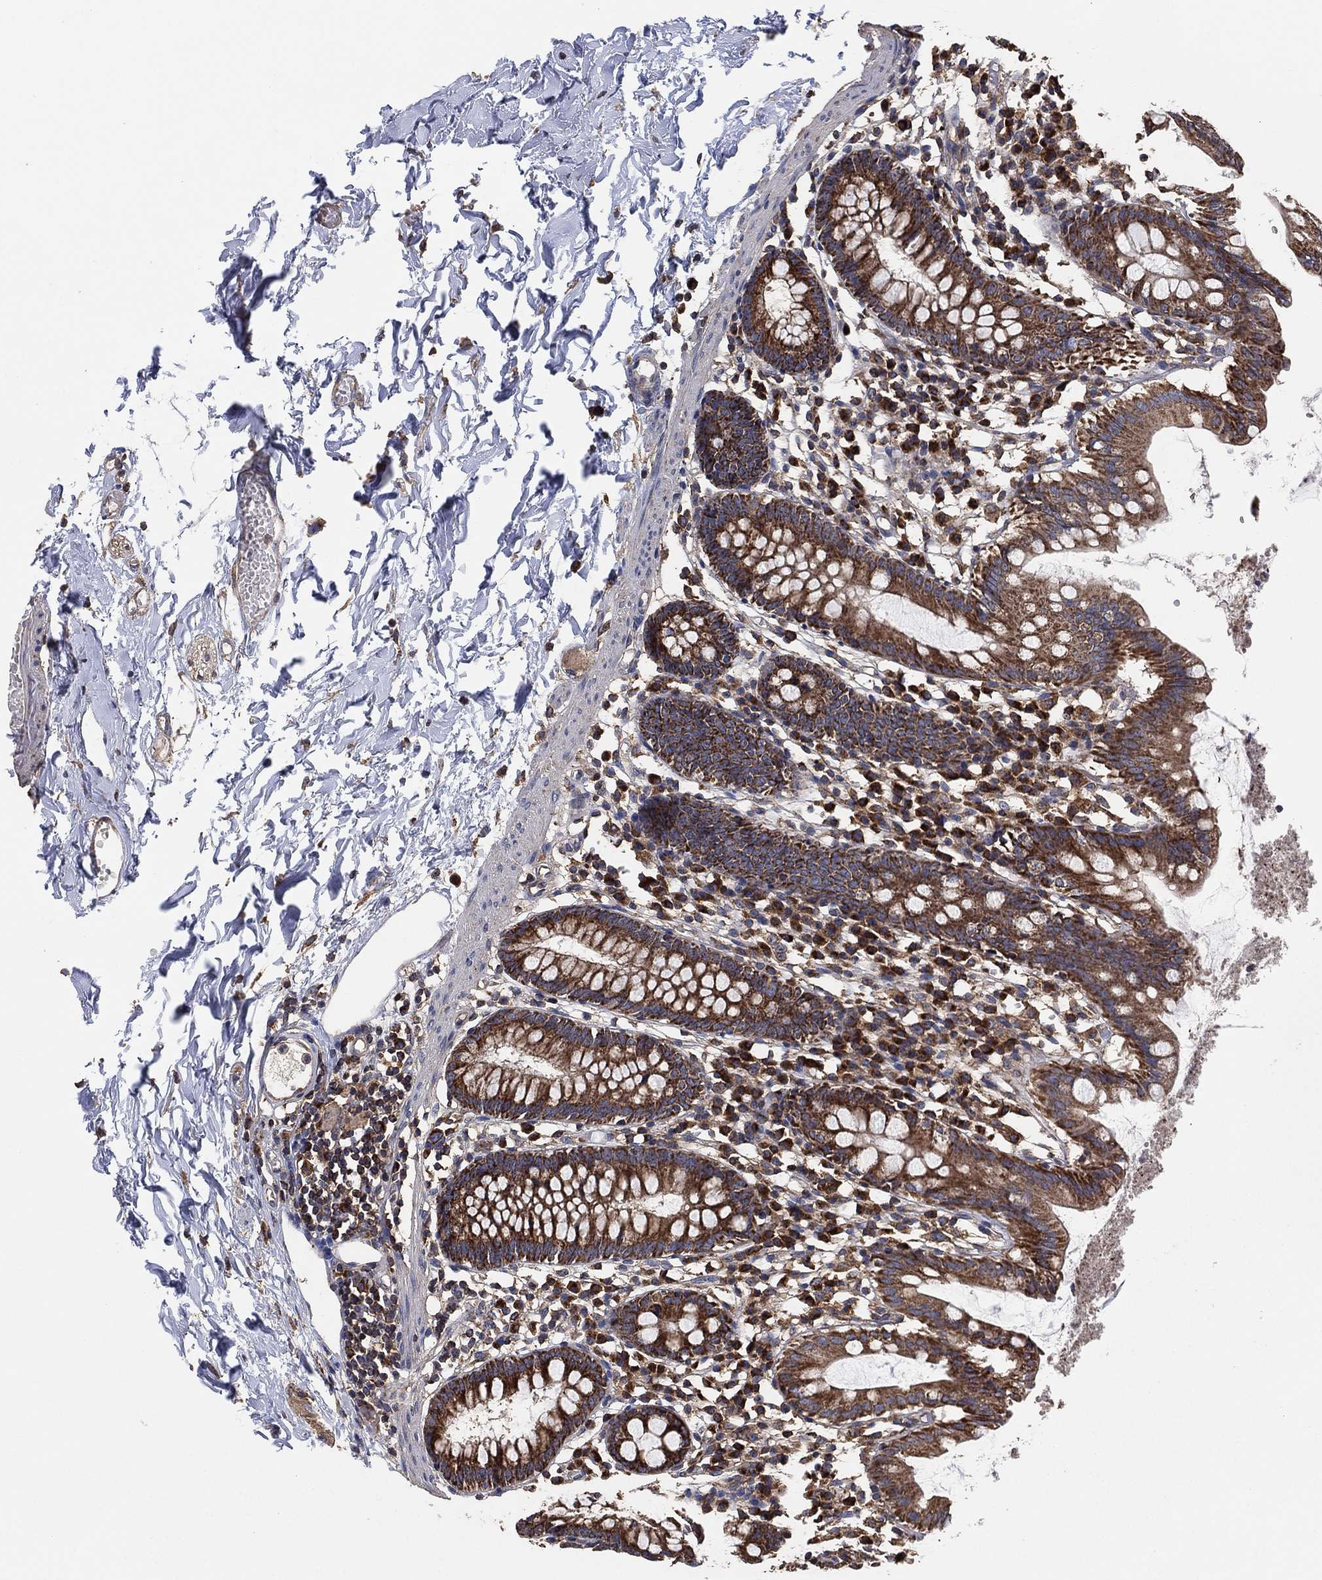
{"staining": {"intensity": "strong", "quantity": "25%-75%", "location": "cytoplasmic/membranous"}, "tissue": "small intestine", "cell_type": "Glandular cells", "image_type": "normal", "snomed": [{"axis": "morphology", "description": "Normal tissue, NOS"}, {"axis": "topography", "description": "Small intestine"}], "caption": "A brown stain highlights strong cytoplasmic/membranous staining of a protein in glandular cells of benign human small intestine. (IHC, brightfield microscopy, high magnification).", "gene": "LIMD1", "patient": {"sex": "female", "age": 90}}